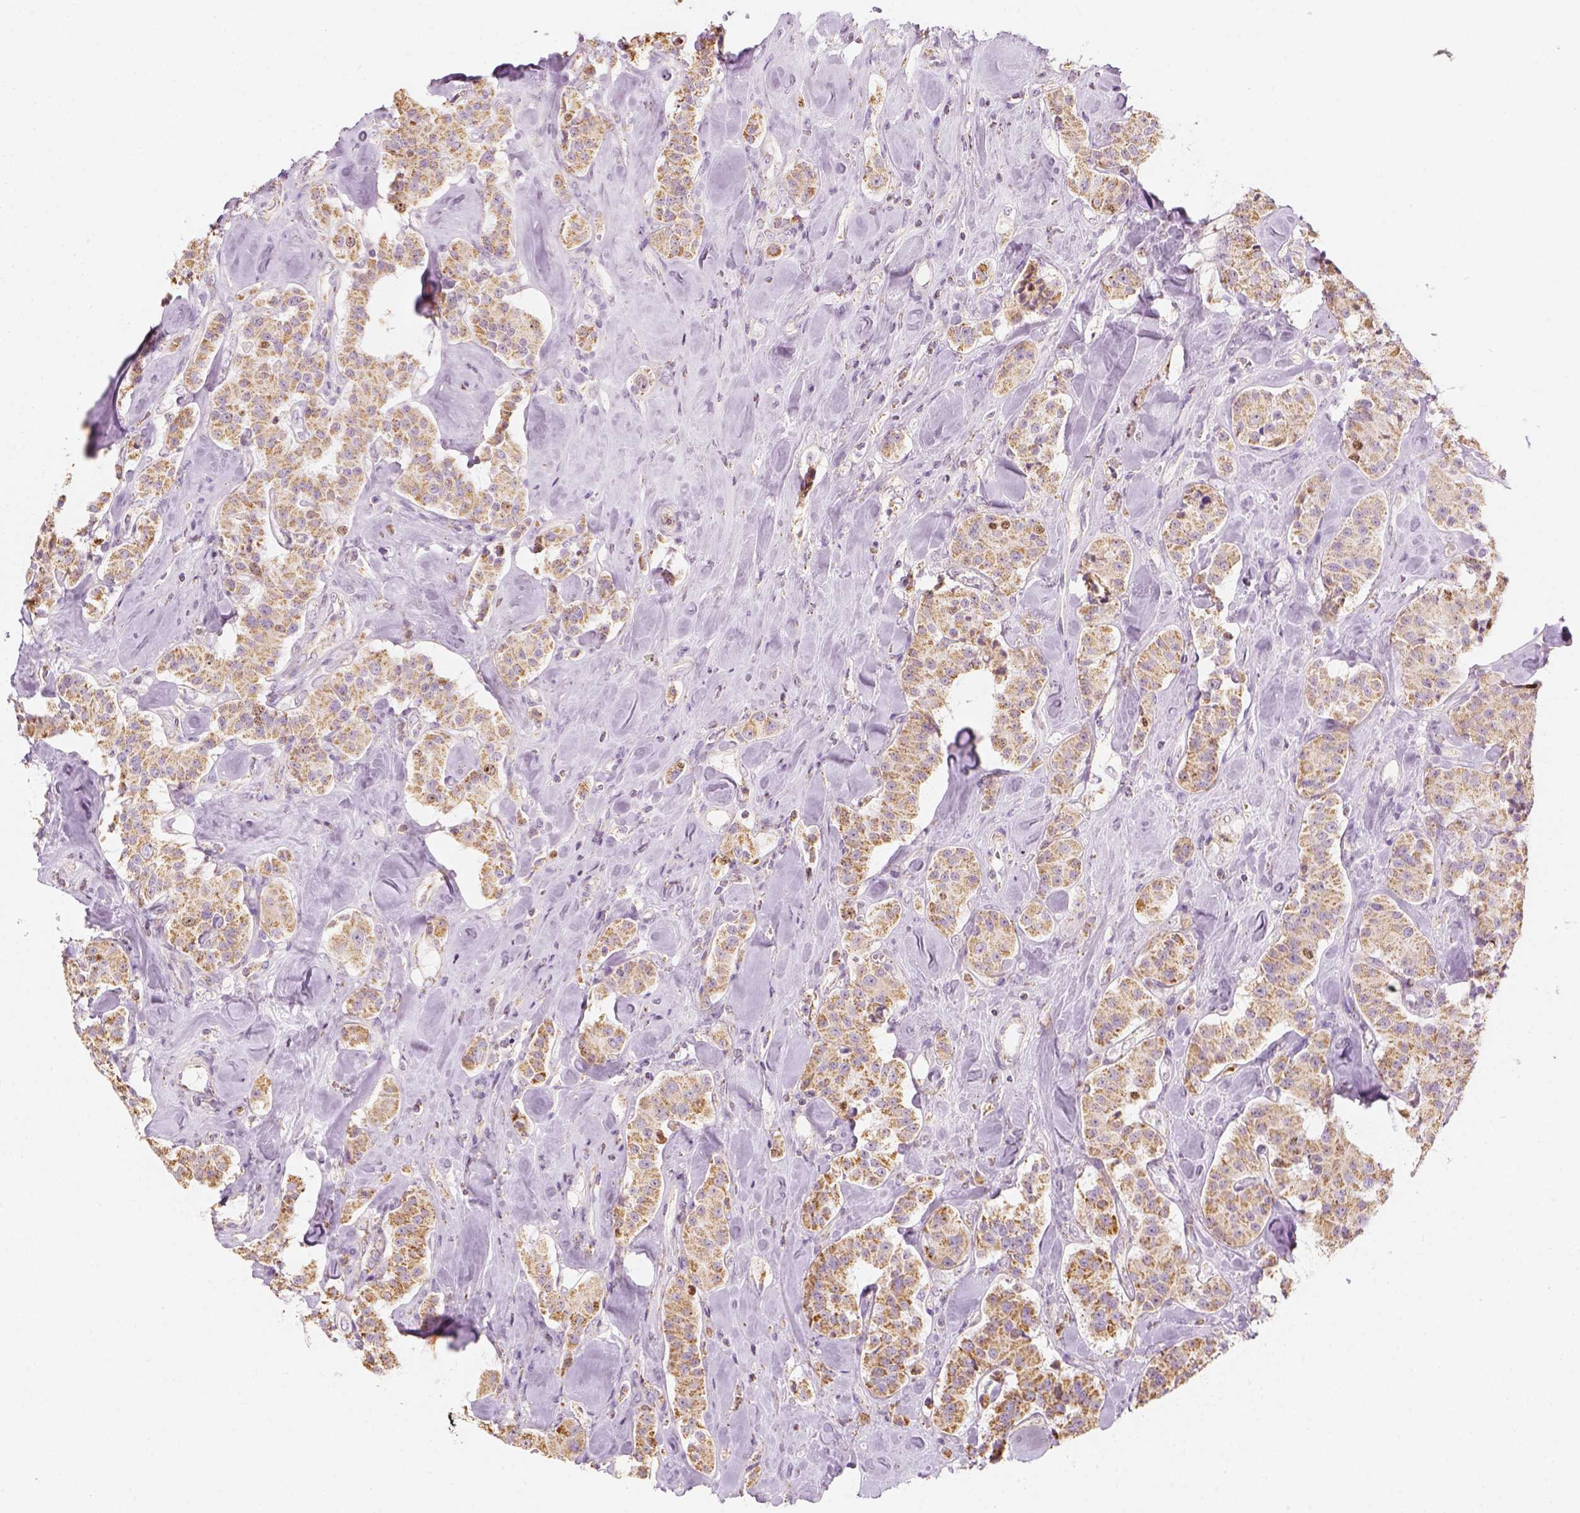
{"staining": {"intensity": "moderate", "quantity": ">75%", "location": "cytoplasmic/membranous"}, "tissue": "carcinoid", "cell_type": "Tumor cells", "image_type": "cancer", "snomed": [{"axis": "morphology", "description": "Carcinoid, malignant, NOS"}, {"axis": "topography", "description": "Pancreas"}], "caption": "Human carcinoid stained with a brown dye reveals moderate cytoplasmic/membranous positive staining in about >75% of tumor cells.", "gene": "LCA5", "patient": {"sex": "male", "age": 41}}